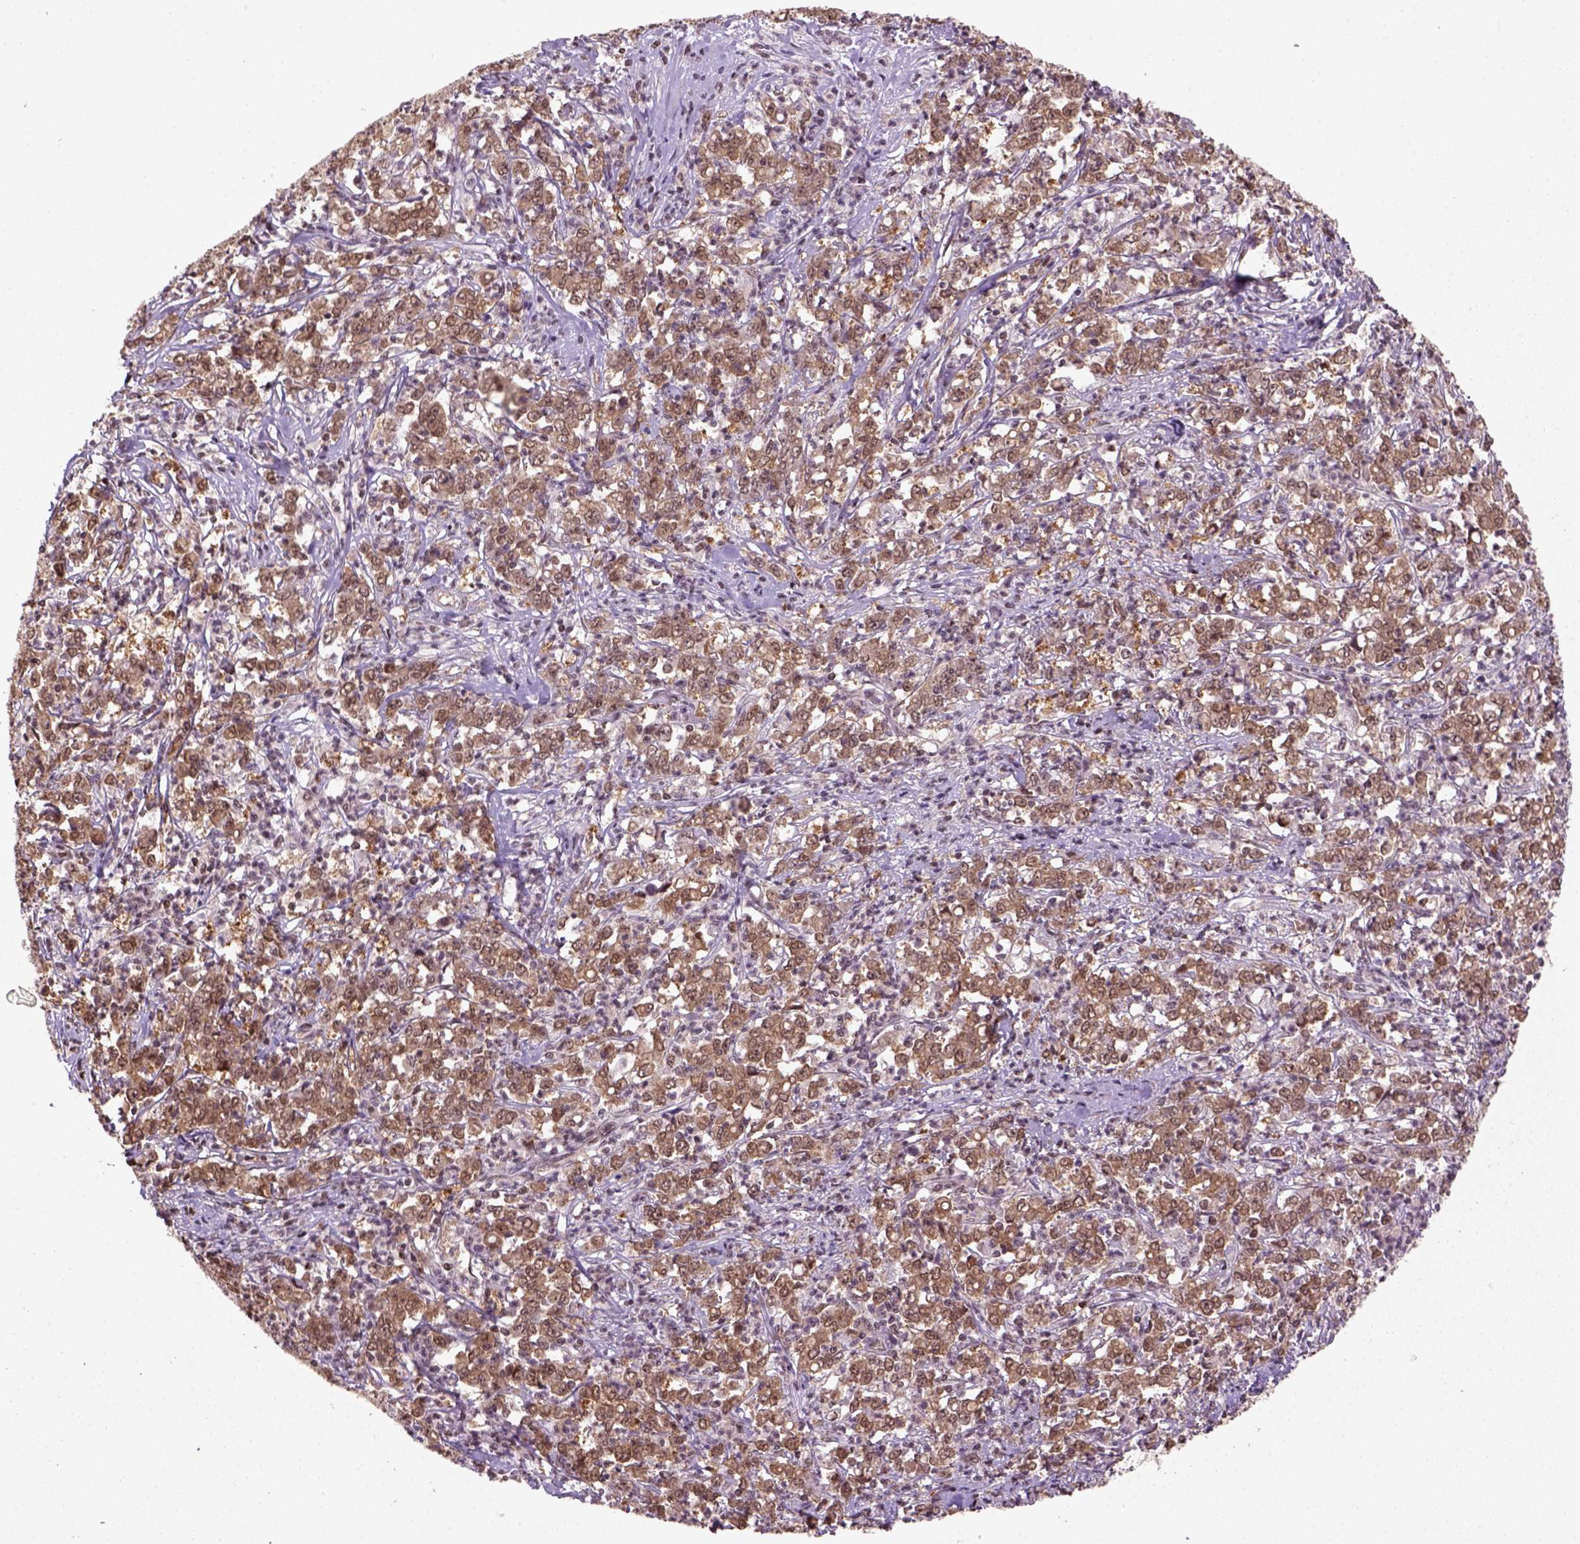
{"staining": {"intensity": "moderate", "quantity": ">75%", "location": "cytoplasmic/membranous,nuclear"}, "tissue": "stomach cancer", "cell_type": "Tumor cells", "image_type": "cancer", "snomed": [{"axis": "morphology", "description": "Adenocarcinoma, NOS"}, {"axis": "topography", "description": "Stomach, lower"}], "caption": "IHC (DAB) staining of stomach cancer (adenocarcinoma) demonstrates moderate cytoplasmic/membranous and nuclear protein staining in approximately >75% of tumor cells. (DAB (3,3'-diaminobenzidine) IHC, brown staining for protein, blue staining for nuclei).", "gene": "GOT1", "patient": {"sex": "female", "age": 71}}